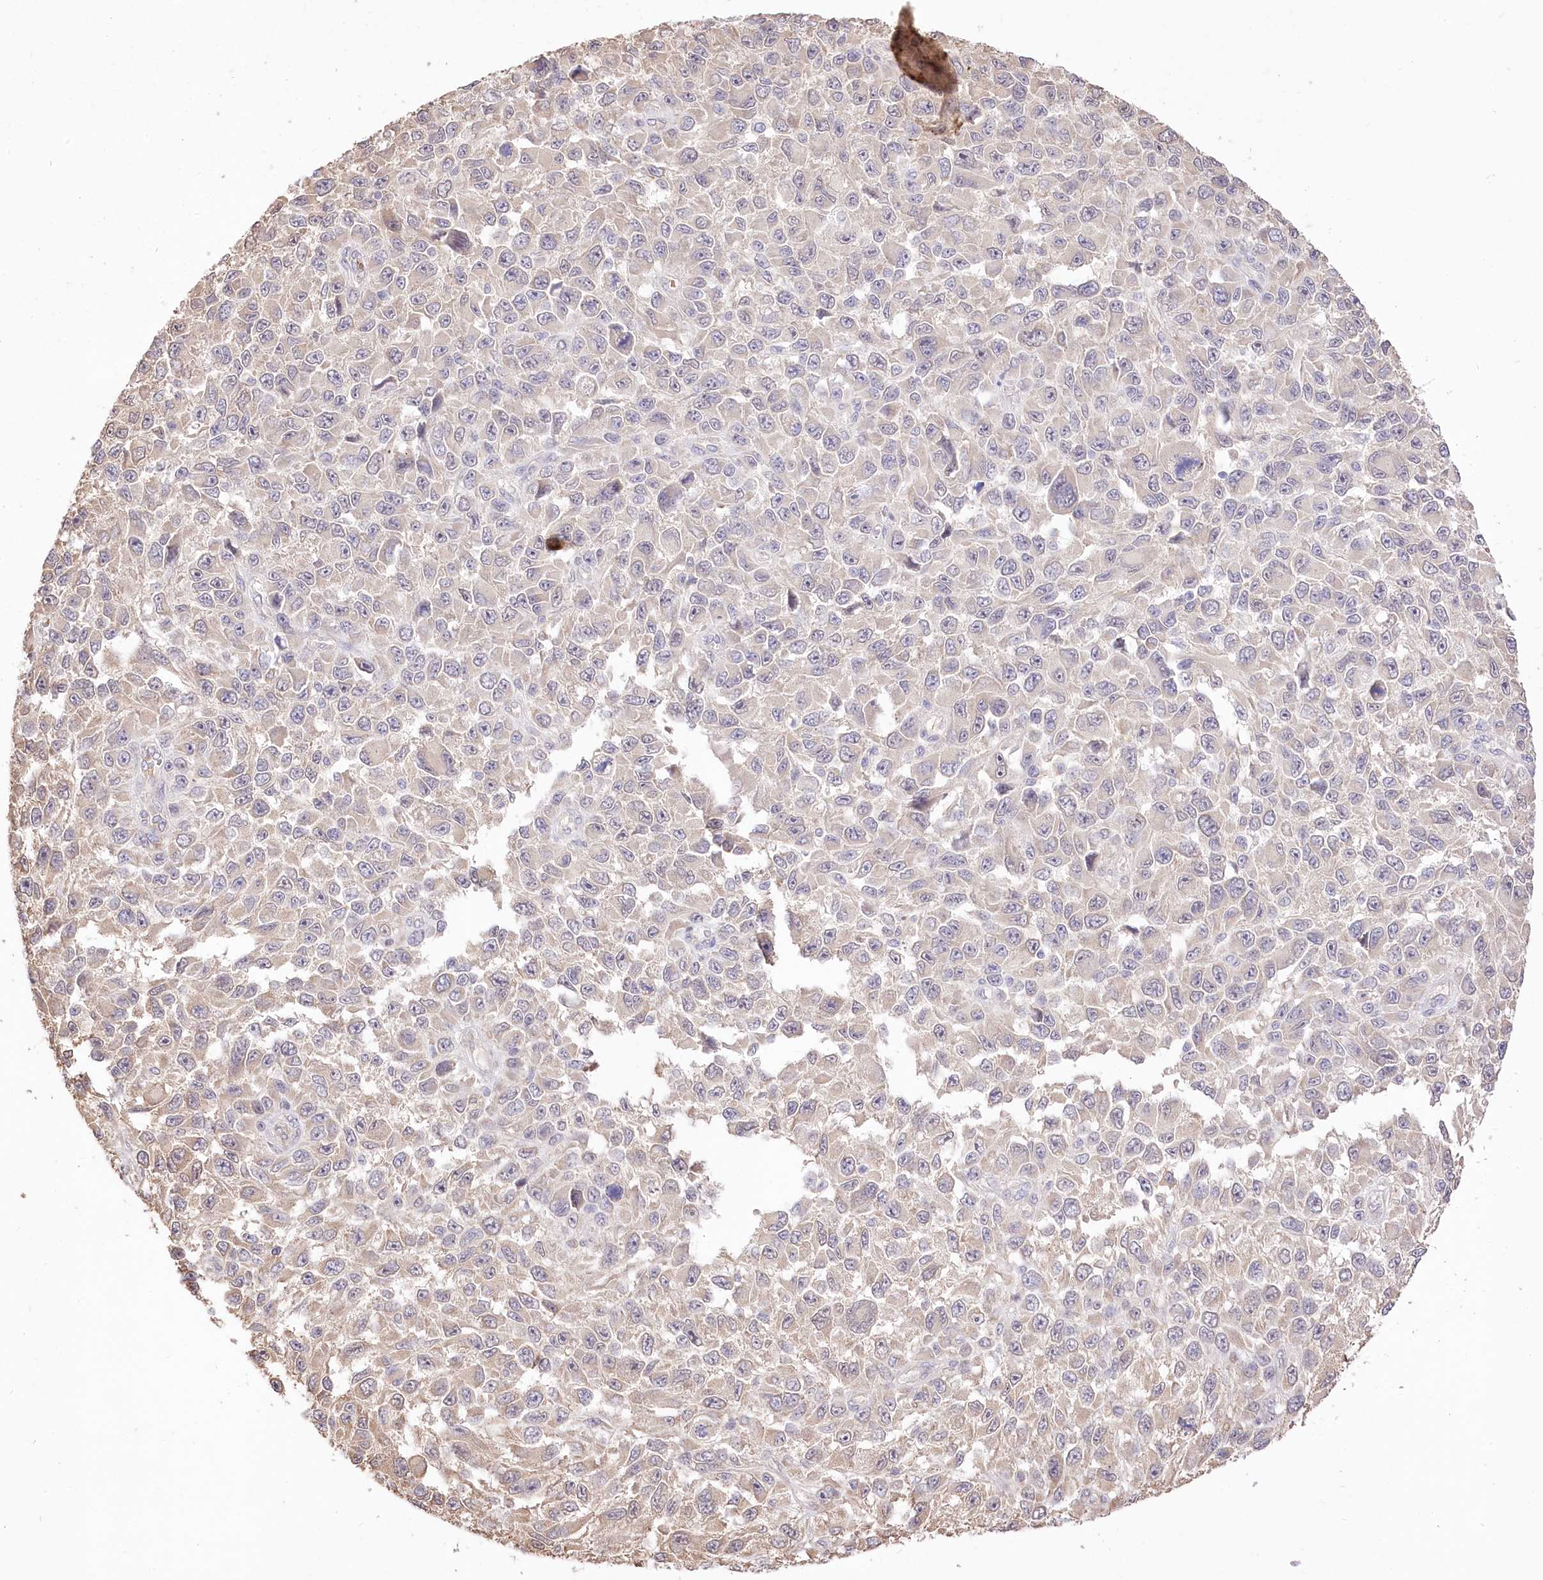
{"staining": {"intensity": "negative", "quantity": "none", "location": "none"}, "tissue": "melanoma", "cell_type": "Tumor cells", "image_type": "cancer", "snomed": [{"axis": "morphology", "description": "Malignant melanoma, NOS"}, {"axis": "topography", "description": "Skin"}], "caption": "A histopathology image of melanoma stained for a protein demonstrates no brown staining in tumor cells. (Stains: DAB immunohistochemistry with hematoxylin counter stain, Microscopy: brightfield microscopy at high magnification).", "gene": "R3HDM2", "patient": {"sex": "female", "age": 96}}